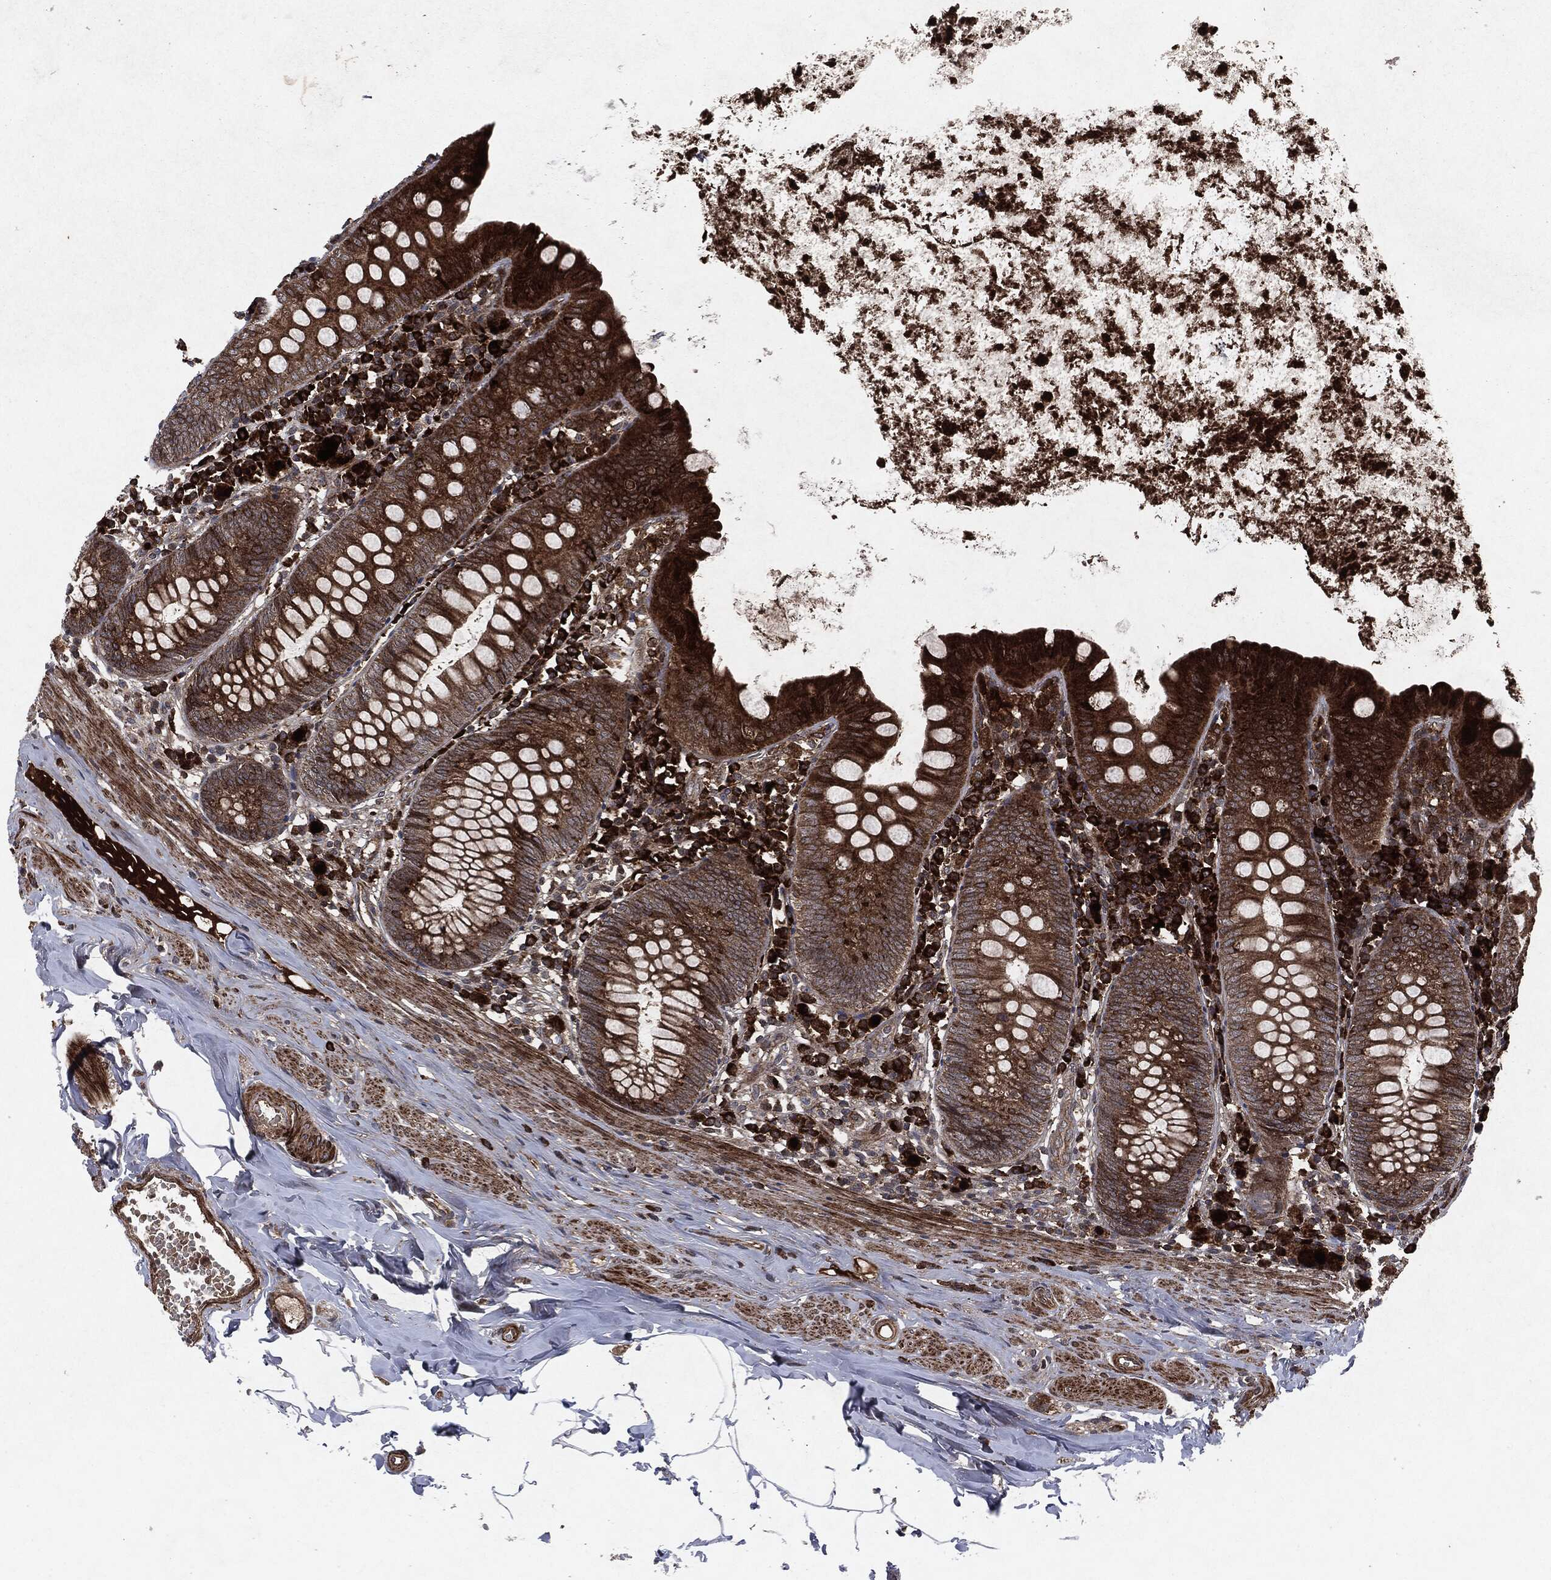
{"staining": {"intensity": "strong", "quantity": "25%-75%", "location": "cytoplasmic/membranous"}, "tissue": "appendix", "cell_type": "Glandular cells", "image_type": "normal", "snomed": [{"axis": "morphology", "description": "Normal tissue, NOS"}, {"axis": "topography", "description": "Appendix"}], "caption": "Immunohistochemical staining of unremarkable appendix displays high levels of strong cytoplasmic/membranous expression in about 25%-75% of glandular cells.", "gene": "RAF1", "patient": {"sex": "female", "age": 82}}